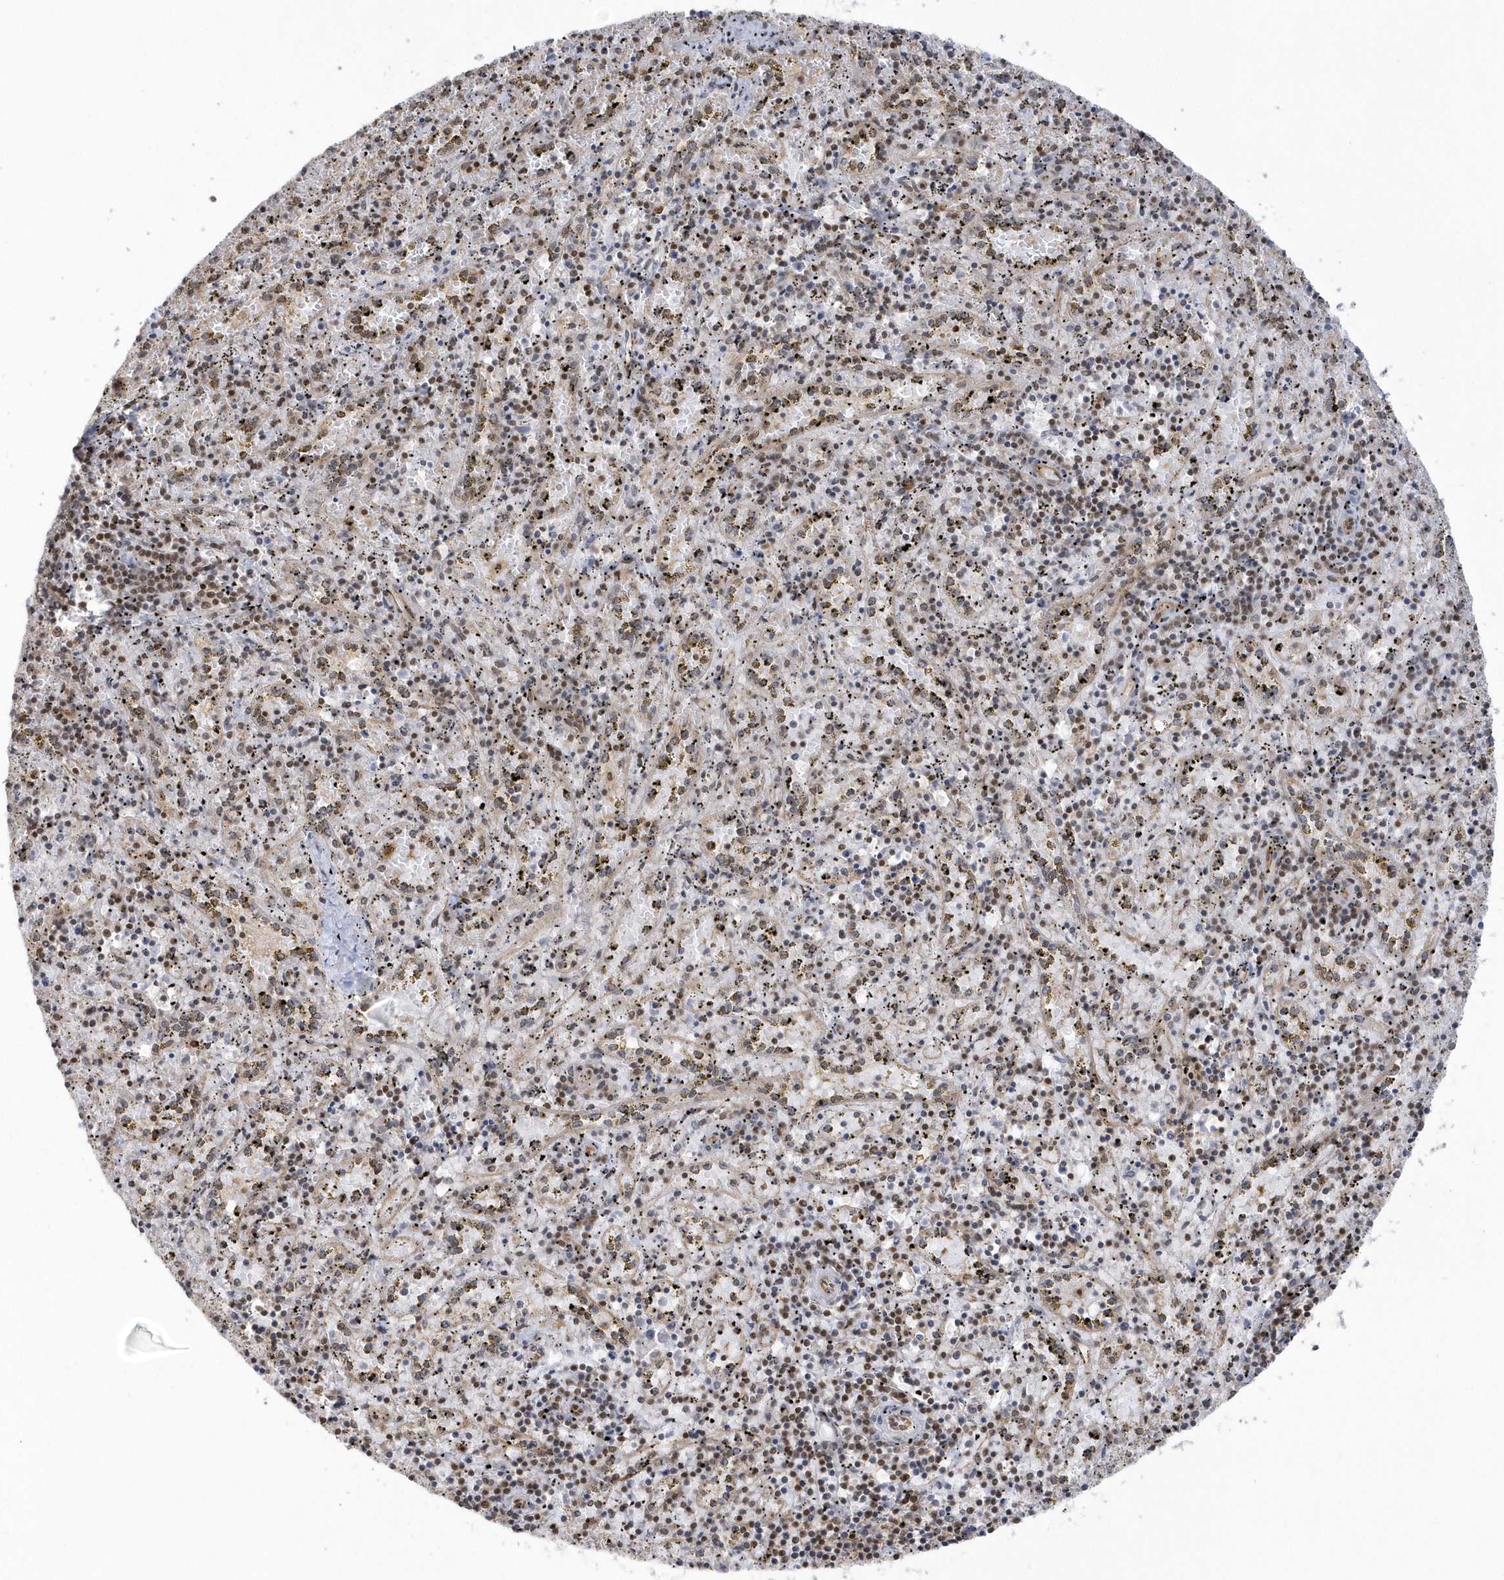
{"staining": {"intensity": "moderate", "quantity": ">75%", "location": "nuclear"}, "tissue": "spleen", "cell_type": "Cells in red pulp", "image_type": "normal", "snomed": [{"axis": "morphology", "description": "Normal tissue, NOS"}, {"axis": "topography", "description": "Spleen"}], "caption": "Cells in red pulp exhibit medium levels of moderate nuclear staining in about >75% of cells in unremarkable spleen.", "gene": "SEPHS1", "patient": {"sex": "male", "age": 11}}